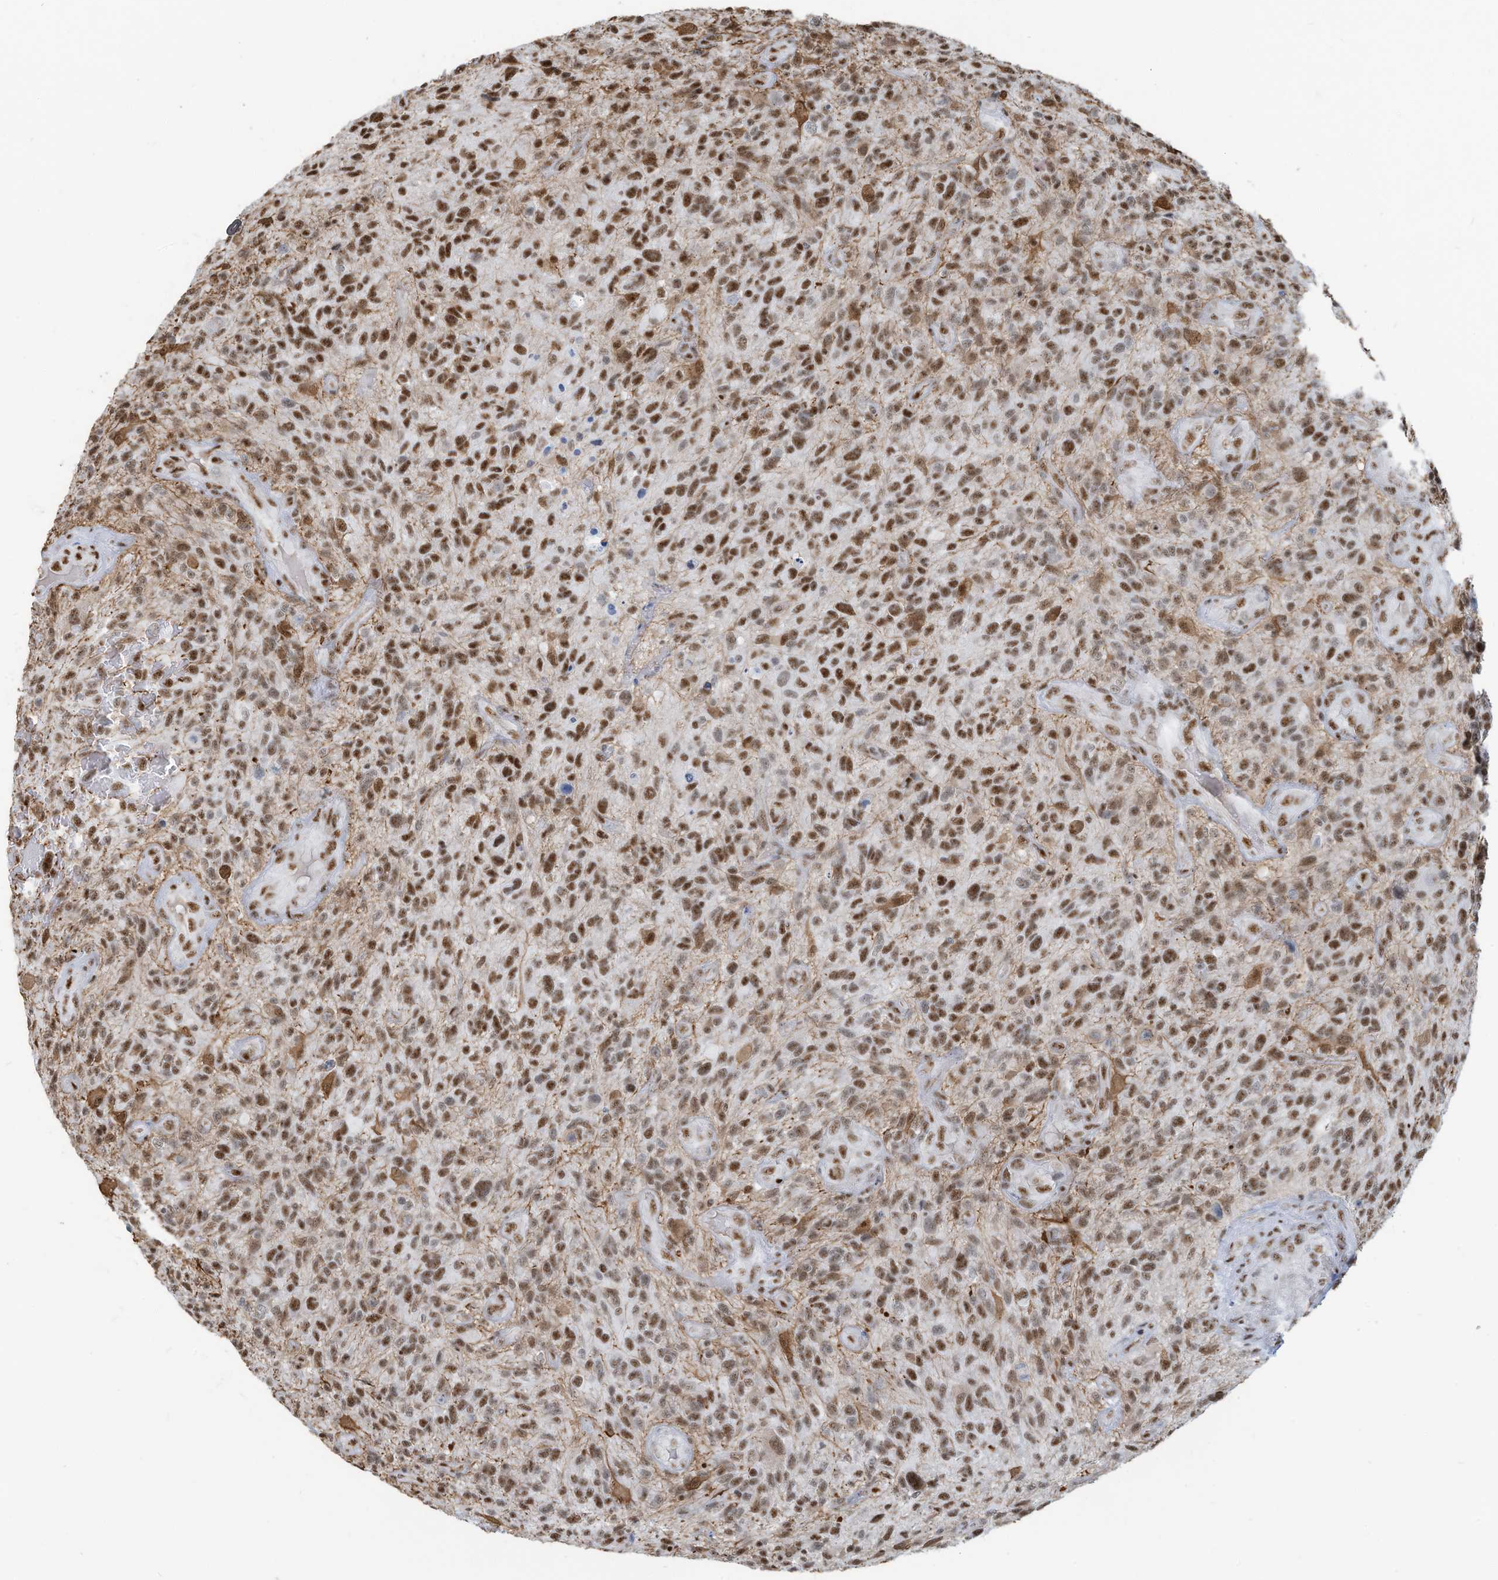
{"staining": {"intensity": "strong", "quantity": ">75%", "location": "nuclear"}, "tissue": "glioma", "cell_type": "Tumor cells", "image_type": "cancer", "snomed": [{"axis": "morphology", "description": "Glioma, malignant, High grade"}, {"axis": "topography", "description": "Brain"}], "caption": "Human malignant high-grade glioma stained with a brown dye exhibits strong nuclear positive expression in about >75% of tumor cells.", "gene": "SARNP", "patient": {"sex": "male", "age": 47}}